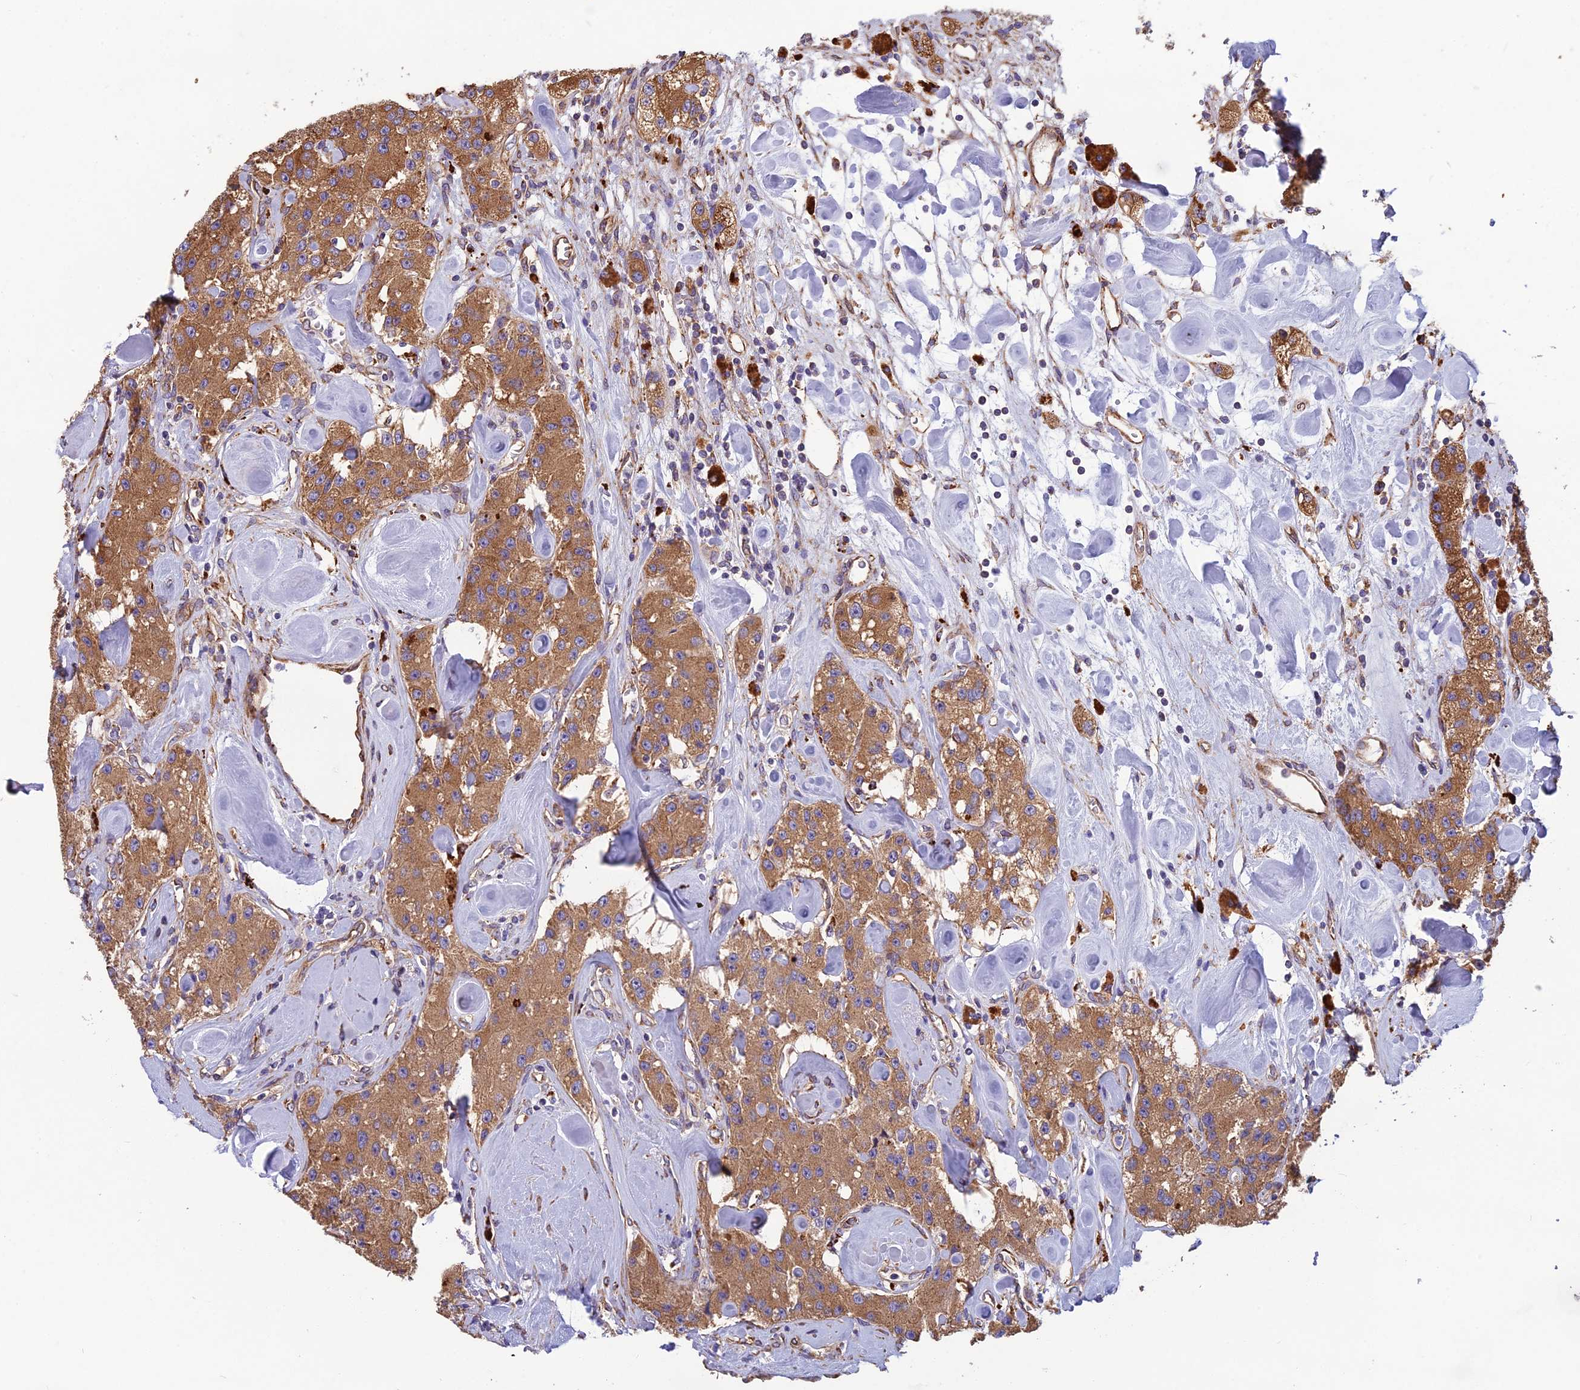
{"staining": {"intensity": "moderate", "quantity": ">75%", "location": "cytoplasmic/membranous"}, "tissue": "carcinoid", "cell_type": "Tumor cells", "image_type": "cancer", "snomed": [{"axis": "morphology", "description": "Carcinoid, malignant, NOS"}, {"axis": "topography", "description": "Pancreas"}], "caption": "Carcinoid stained with immunohistochemistry (IHC) exhibits moderate cytoplasmic/membranous positivity in approximately >75% of tumor cells.", "gene": "SPDL1", "patient": {"sex": "male", "age": 41}}